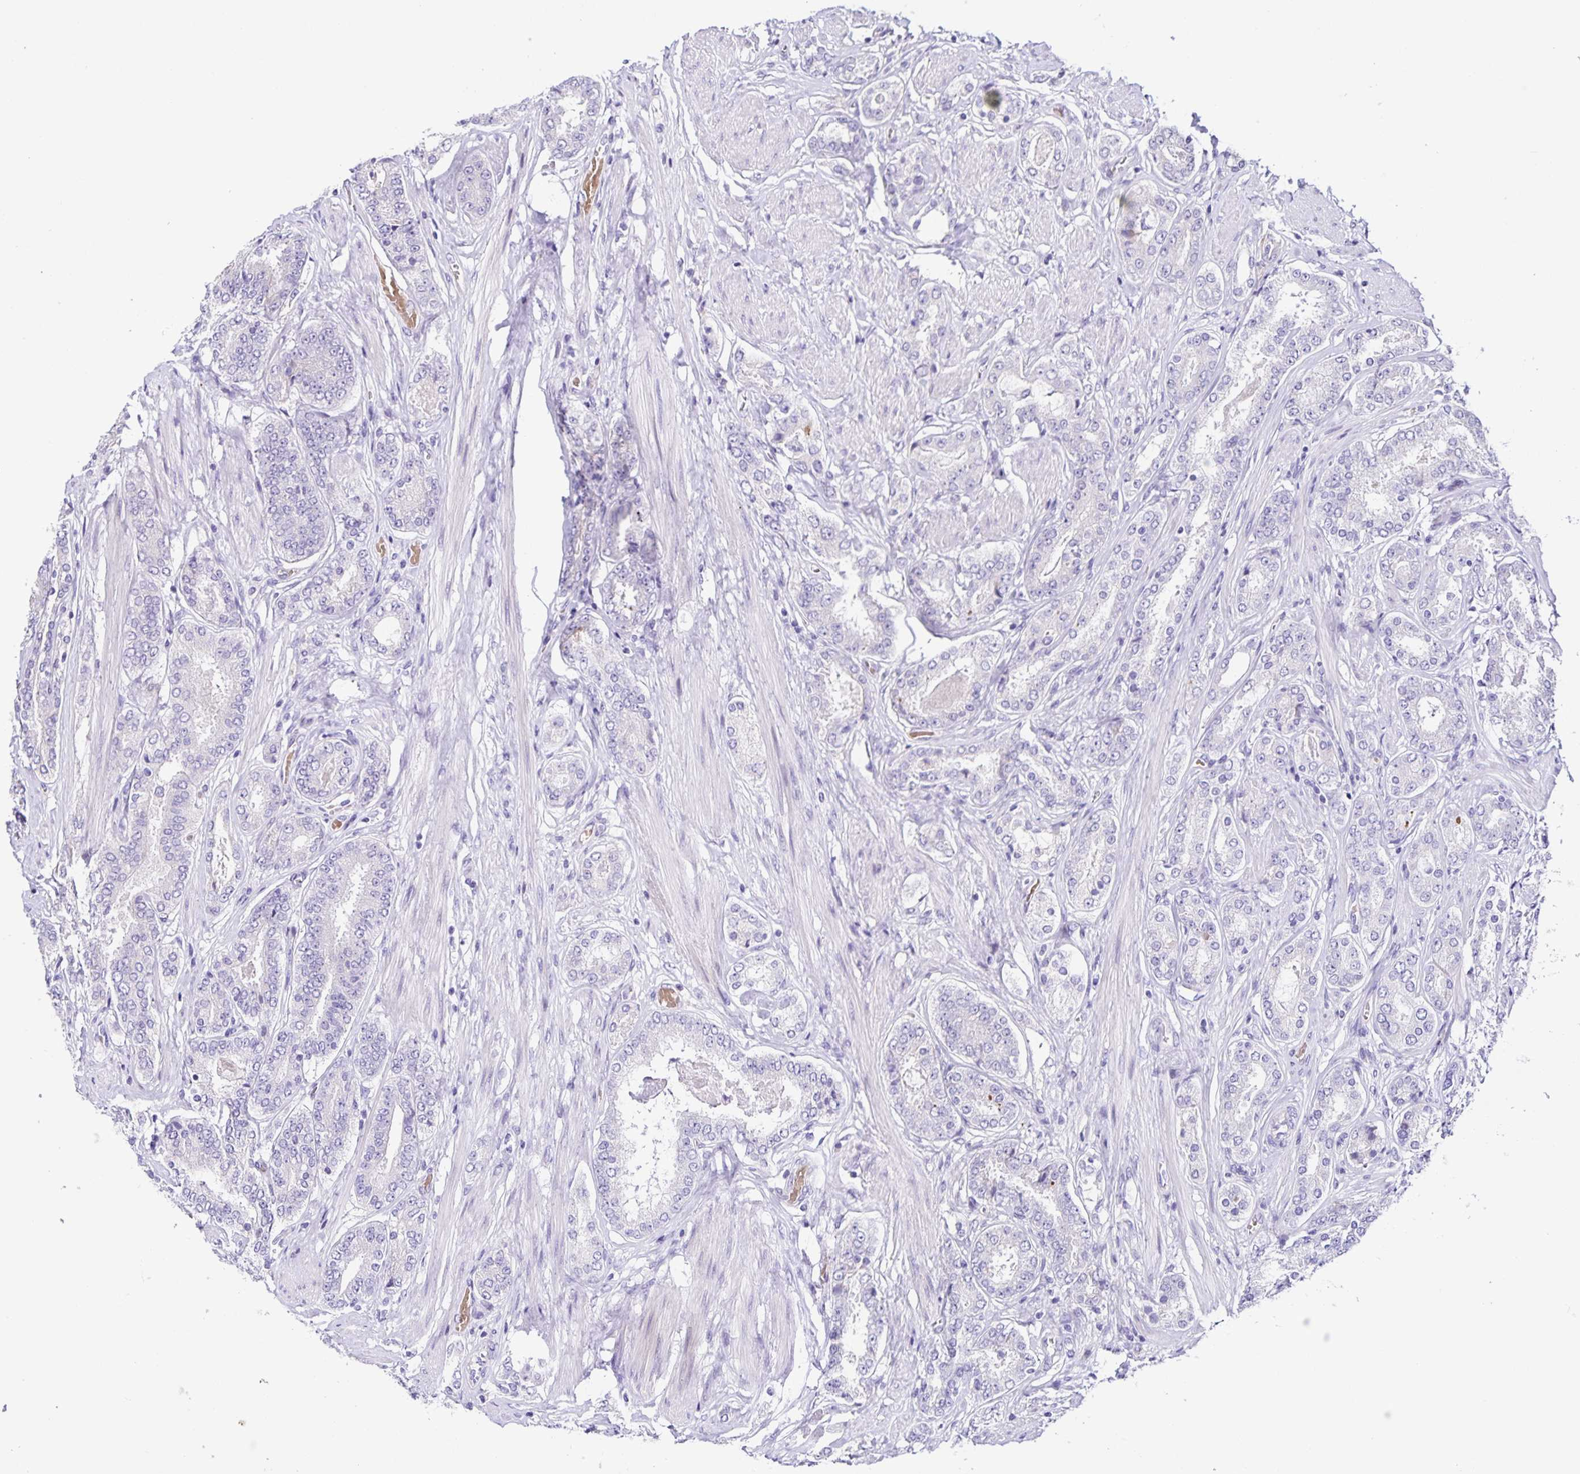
{"staining": {"intensity": "negative", "quantity": "none", "location": "none"}, "tissue": "prostate cancer", "cell_type": "Tumor cells", "image_type": "cancer", "snomed": [{"axis": "morphology", "description": "Adenocarcinoma, High grade"}, {"axis": "topography", "description": "Prostate"}], "caption": "The image exhibits no significant expression in tumor cells of prostate cancer. The staining is performed using DAB (3,3'-diaminobenzidine) brown chromogen with nuclei counter-stained in using hematoxylin.", "gene": "RNFT2", "patient": {"sex": "male", "age": 63}}